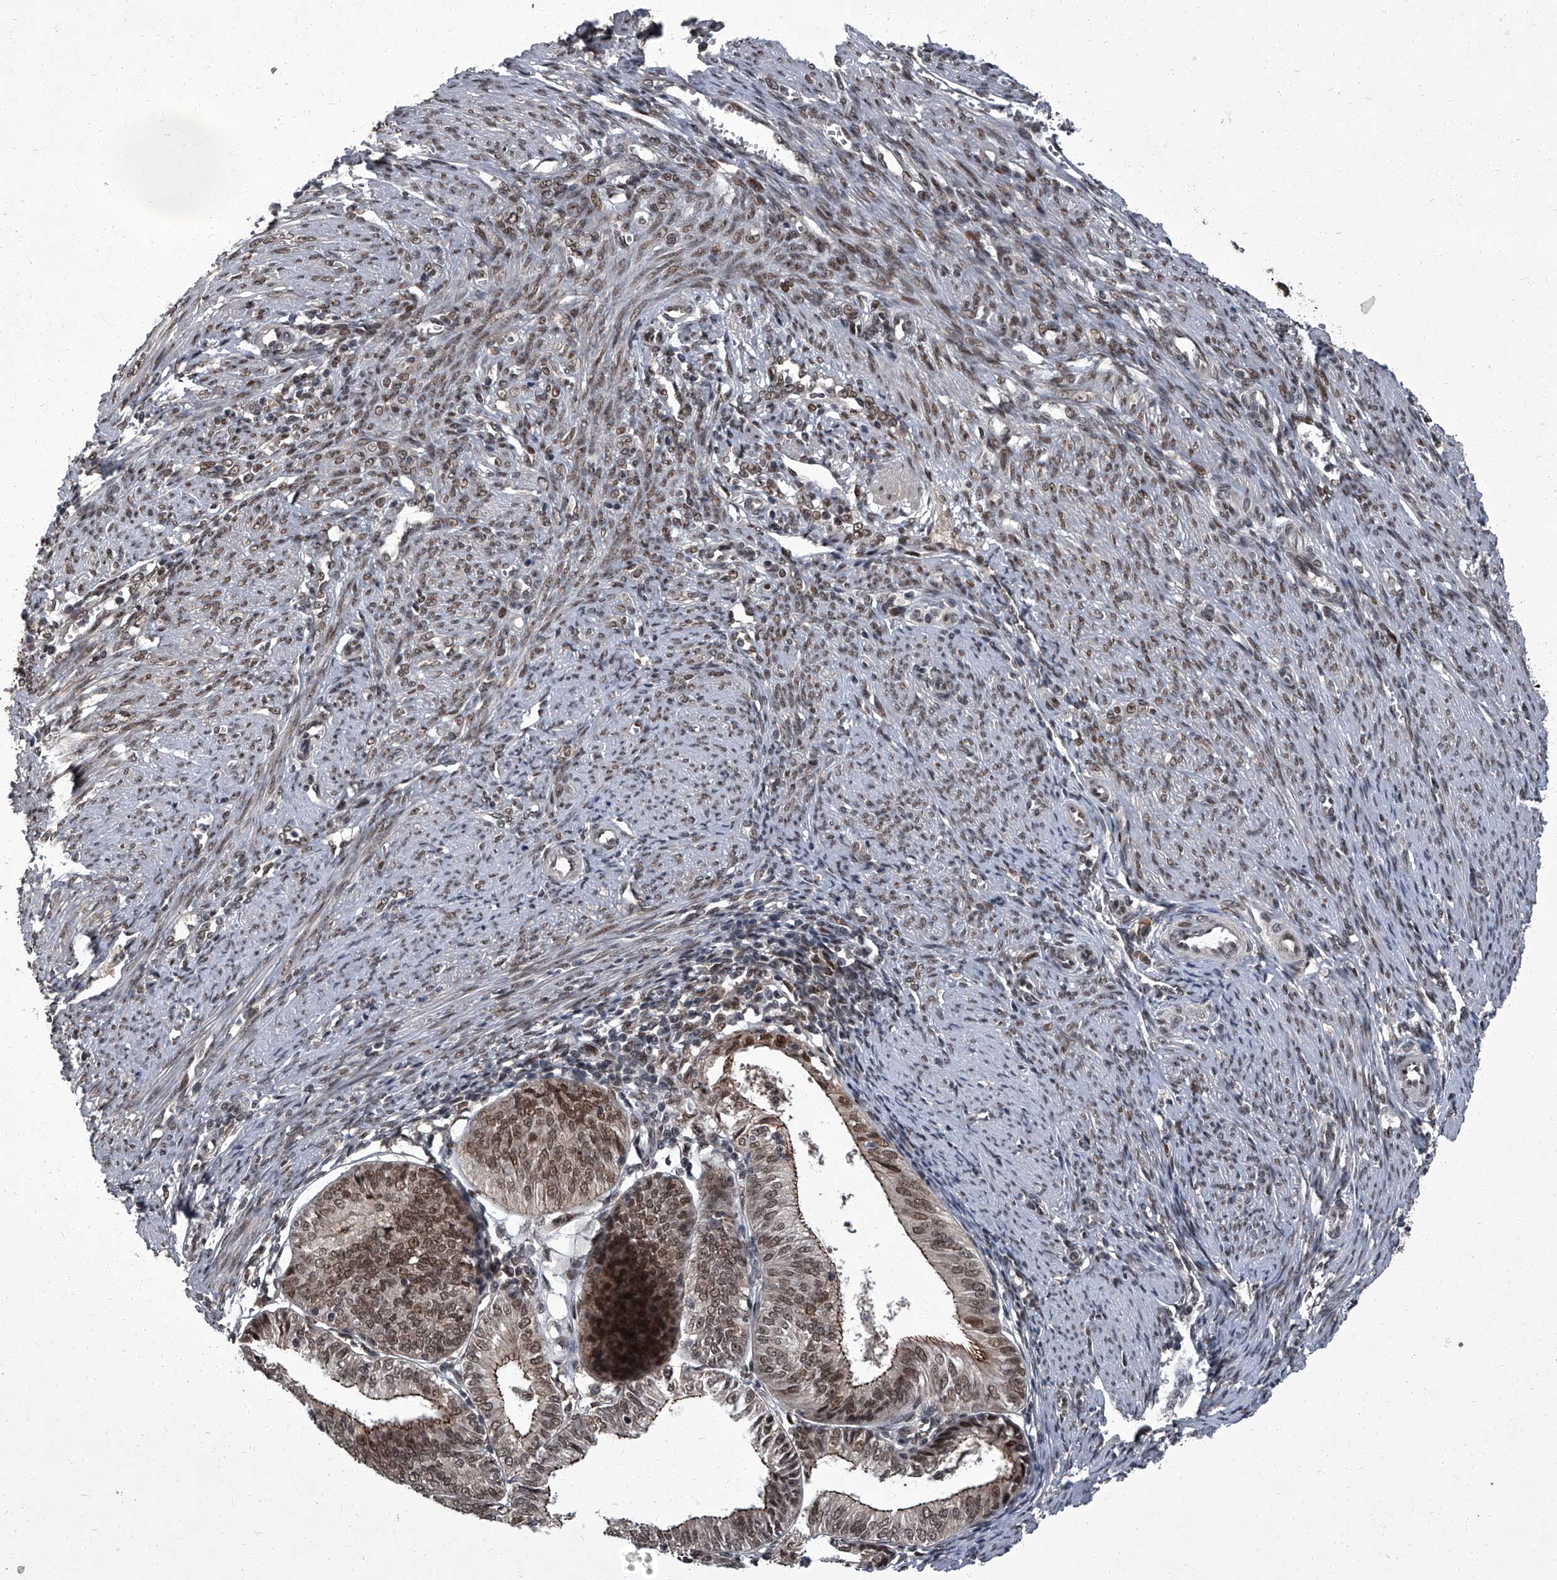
{"staining": {"intensity": "moderate", "quantity": ">75%", "location": "cytoplasmic/membranous,nuclear"}, "tissue": "endometrial cancer", "cell_type": "Tumor cells", "image_type": "cancer", "snomed": [{"axis": "morphology", "description": "Adenocarcinoma, NOS"}, {"axis": "topography", "description": "Endometrium"}], "caption": "Tumor cells reveal medium levels of moderate cytoplasmic/membranous and nuclear positivity in about >75% of cells in human adenocarcinoma (endometrial).", "gene": "ZNF518B", "patient": {"sex": "female", "age": 51}}